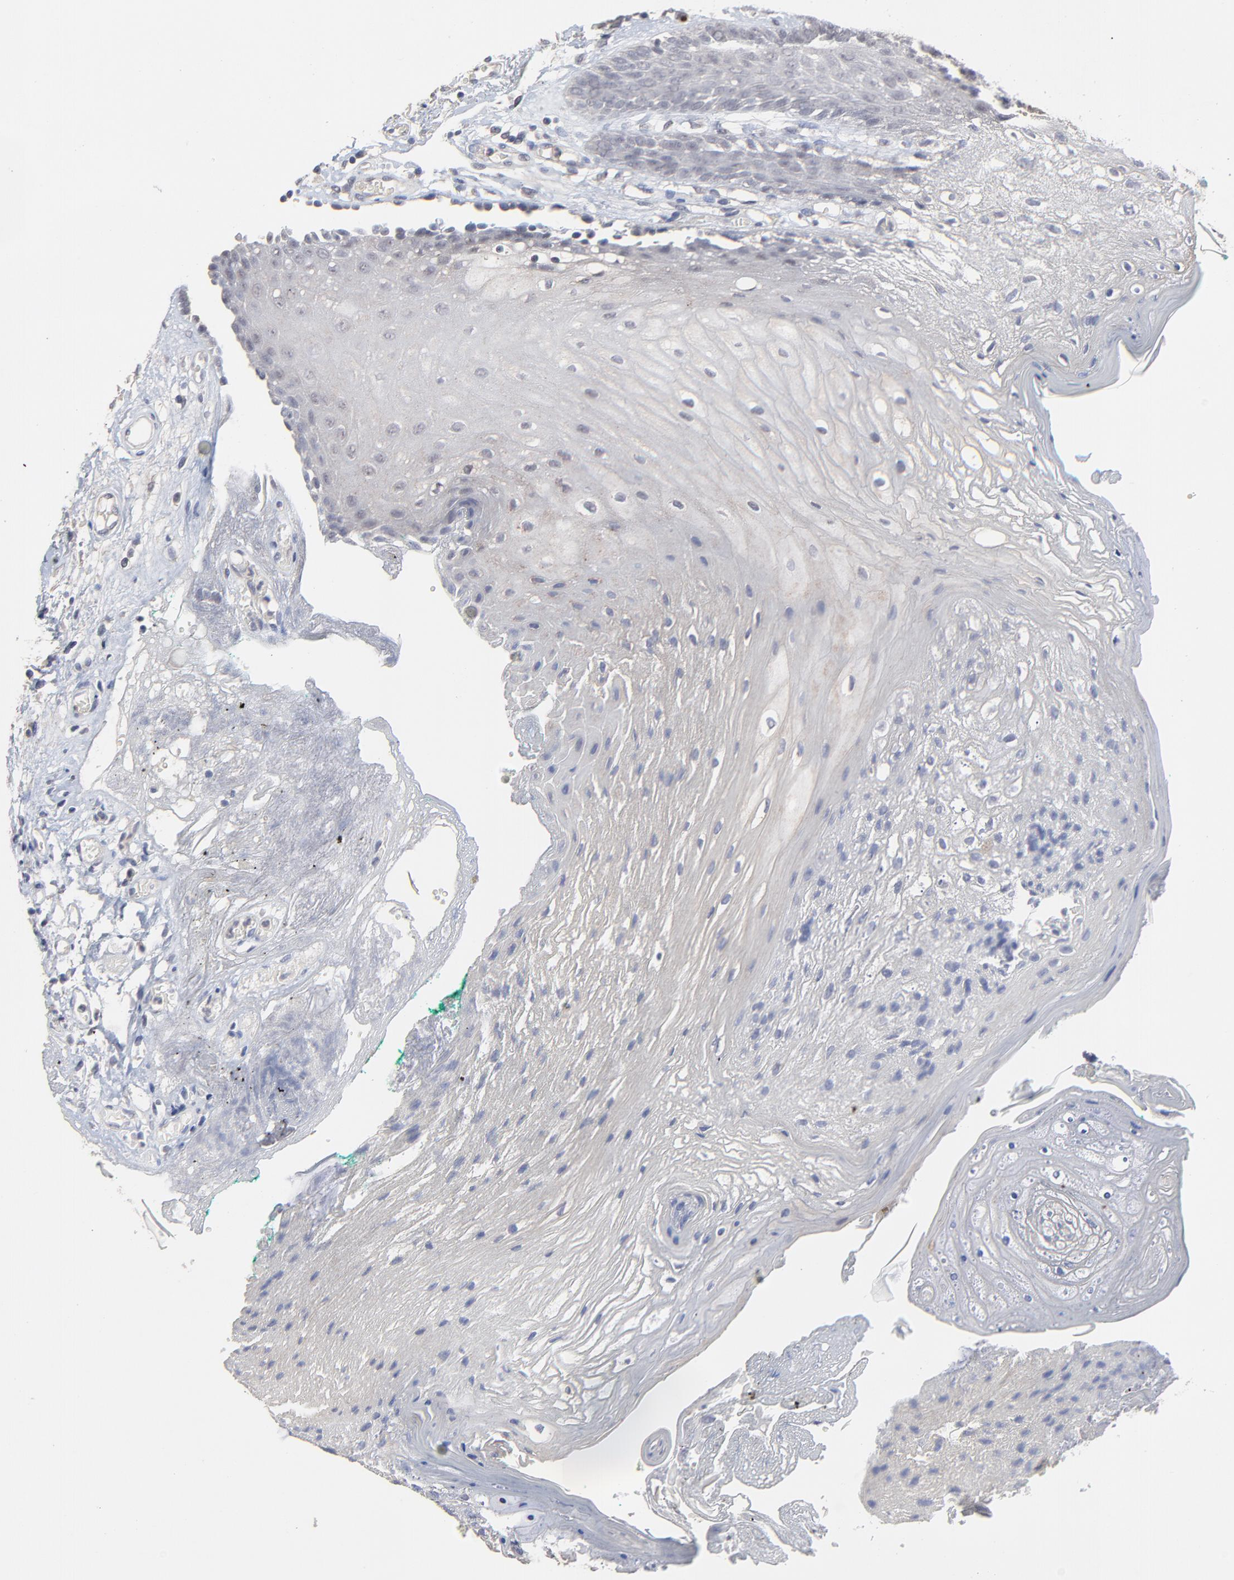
{"staining": {"intensity": "weak", "quantity": "25%-75%", "location": "nuclear"}, "tissue": "oral mucosa", "cell_type": "Squamous epithelial cells", "image_type": "normal", "snomed": [{"axis": "morphology", "description": "Normal tissue, NOS"}, {"axis": "morphology", "description": "Squamous cell carcinoma, NOS"}, {"axis": "topography", "description": "Skeletal muscle"}, {"axis": "topography", "description": "Oral tissue"}, {"axis": "topography", "description": "Head-Neck"}], "caption": "The immunohistochemical stain labels weak nuclear staining in squamous epithelial cells of normal oral mucosa. Using DAB (brown) and hematoxylin (blue) stains, captured at high magnification using brightfield microscopy.", "gene": "FAM199X", "patient": {"sex": "female", "age": 84}}